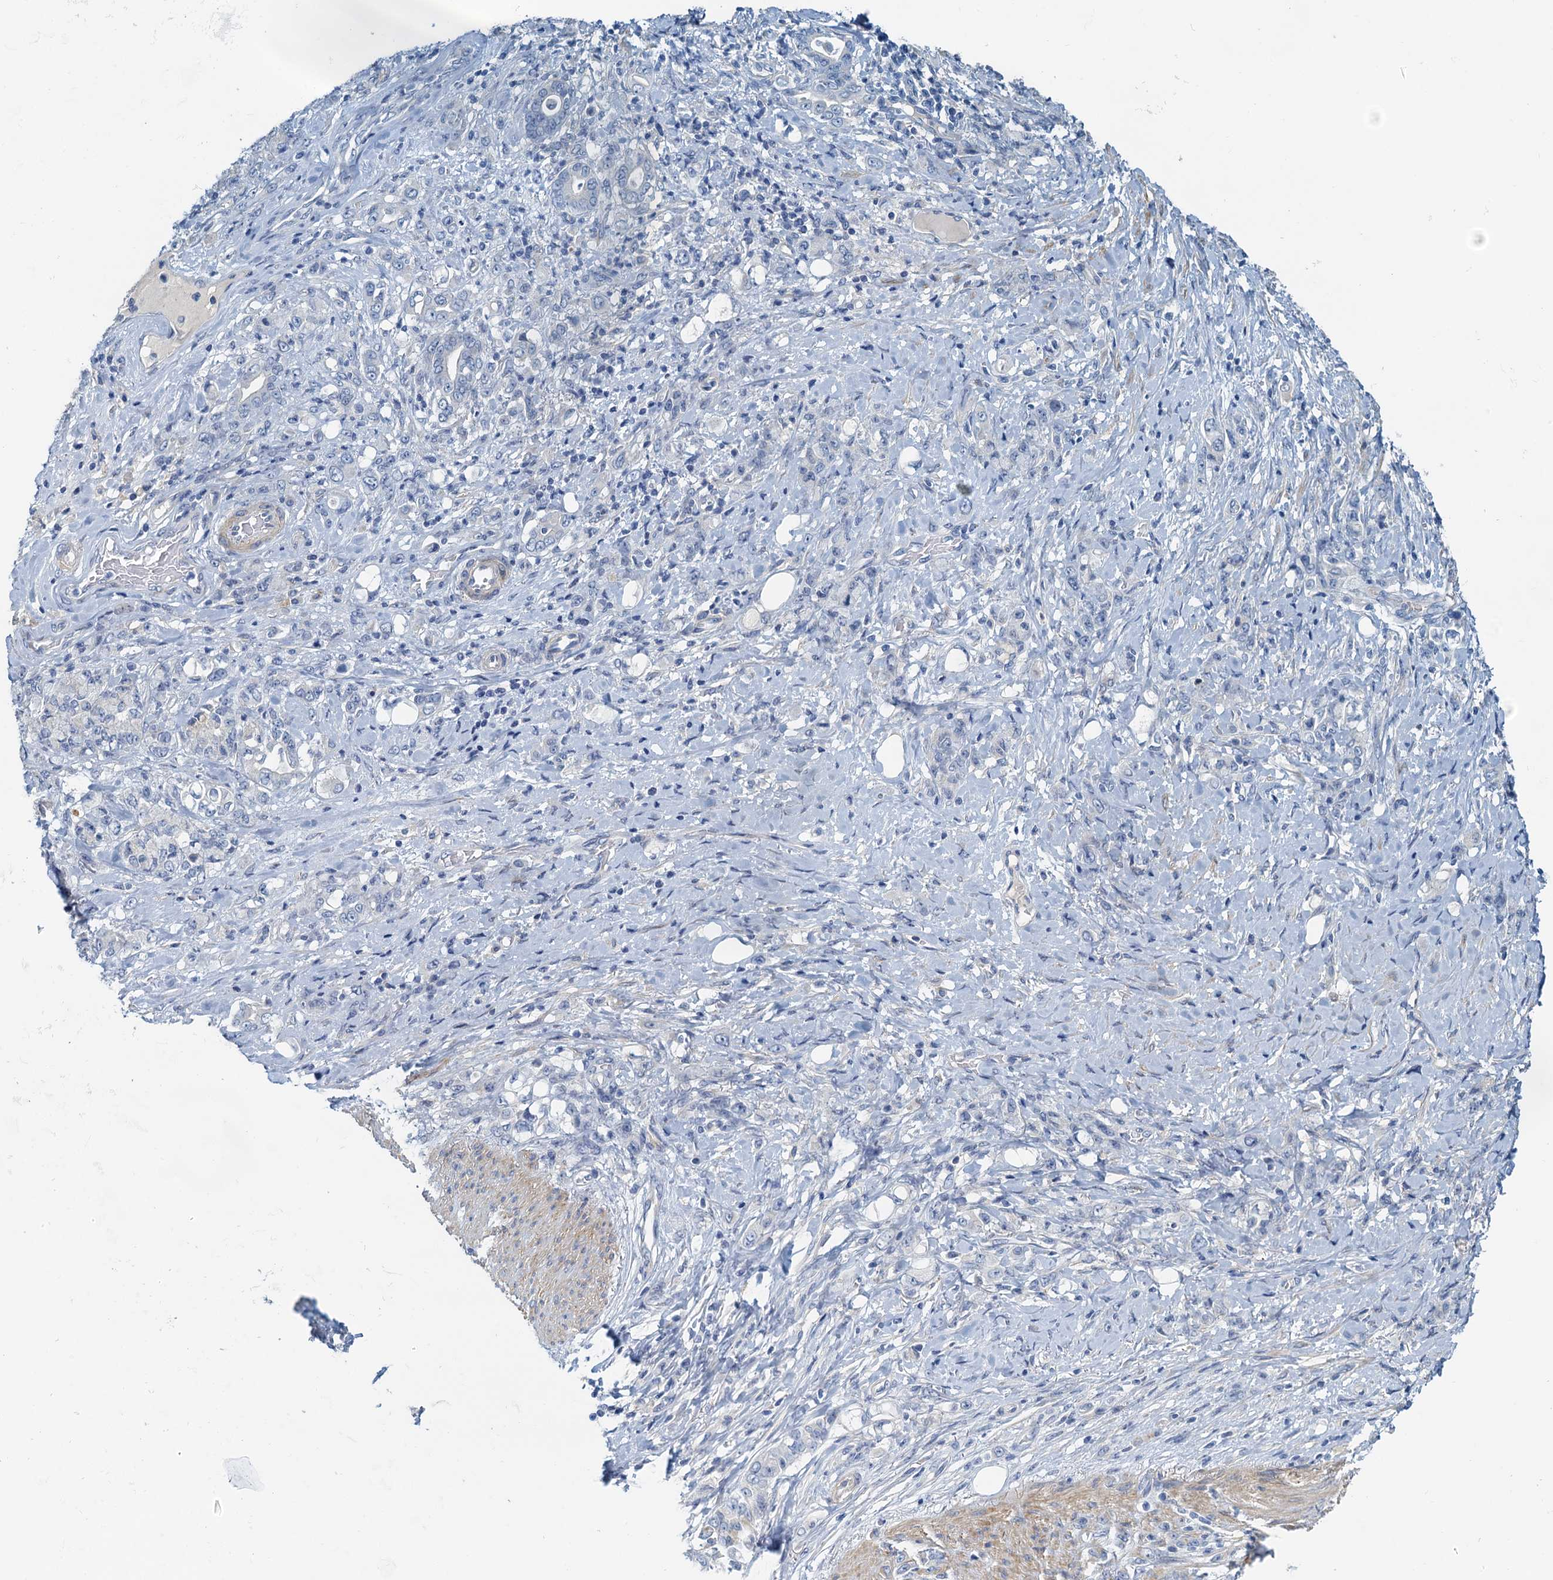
{"staining": {"intensity": "negative", "quantity": "none", "location": "none"}, "tissue": "stomach cancer", "cell_type": "Tumor cells", "image_type": "cancer", "snomed": [{"axis": "morphology", "description": "Adenocarcinoma, NOS"}, {"axis": "topography", "description": "Stomach"}], "caption": "Tumor cells are negative for brown protein staining in stomach cancer (adenocarcinoma).", "gene": "DTD1", "patient": {"sex": "female", "age": 79}}